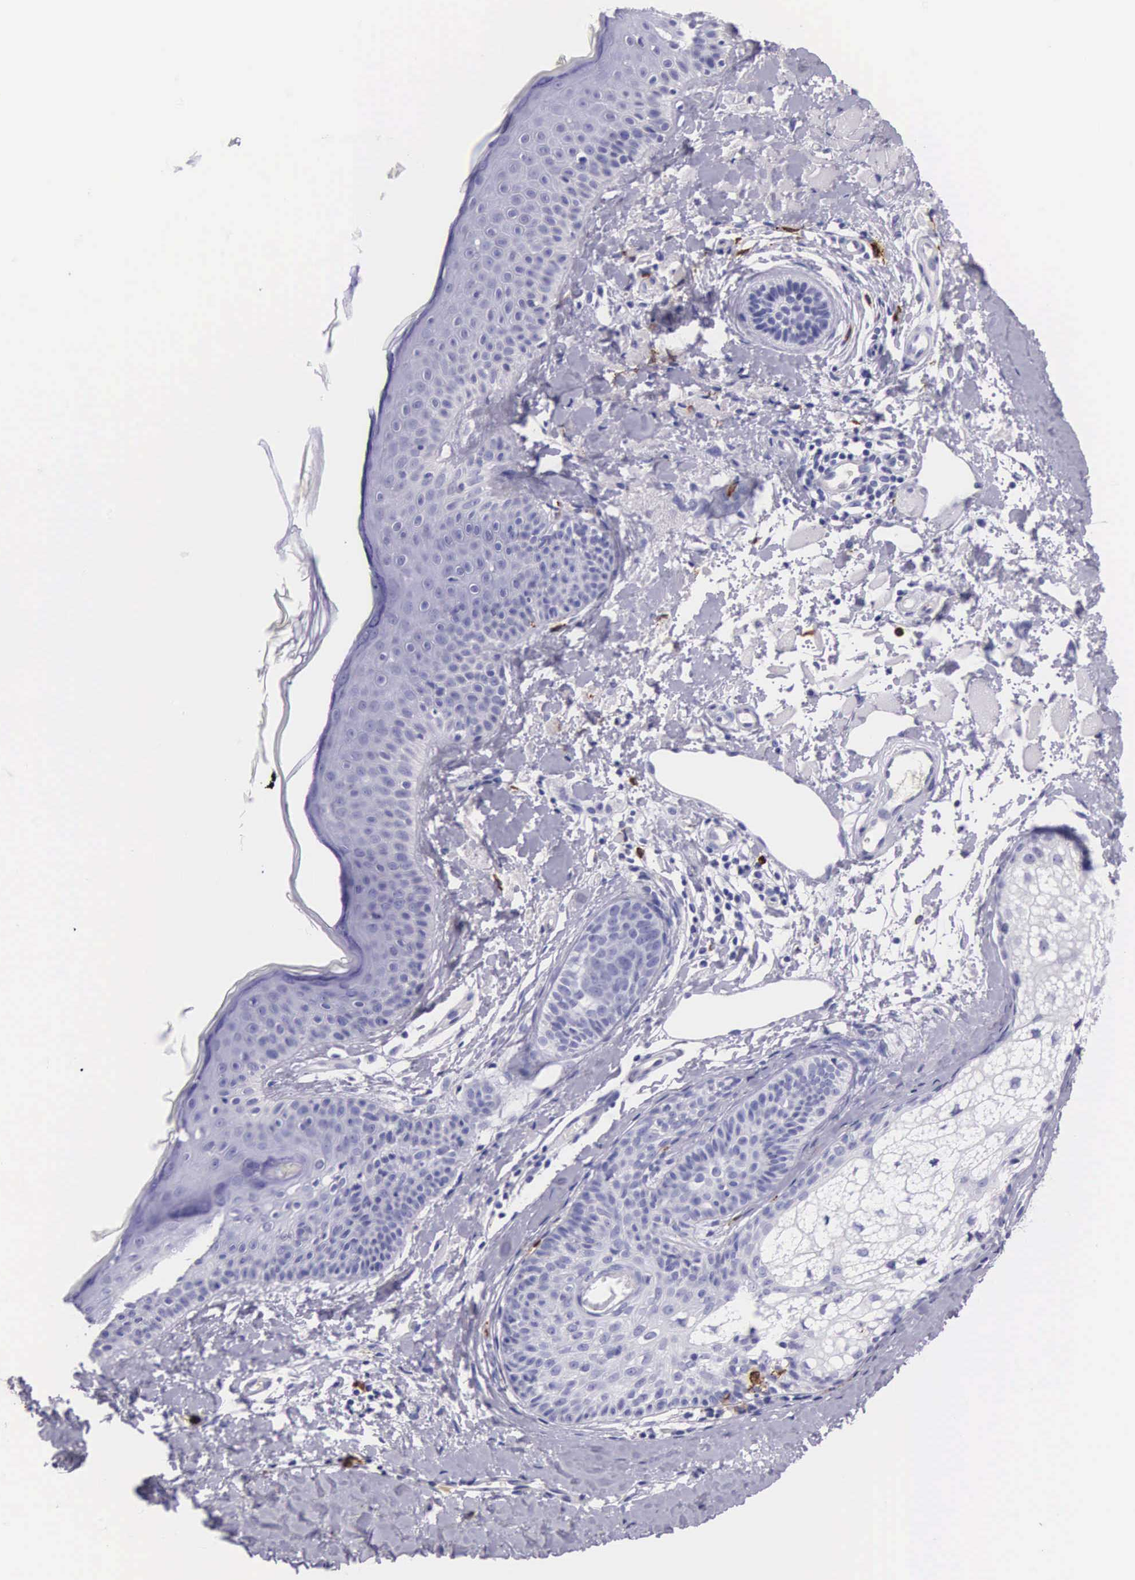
{"staining": {"intensity": "negative", "quantity": "none", "location": "none"}, "tissue": "skin", "cell_type": "Fibroblasts", "image_type": "normal", "snomed": [{"axis": "morphology", "description": "Normal tissue, NOS"}, {"axis": "topography", "description": "Skin"}], "caption": "Immunohistochemical staining of normal human skin exhibits no significant expression in fibroblasts. (DAB (3,3'-diaminobenzidine) IHC visualized using brightfield microscopy, high magnification).", "gene": "FCN1", "patient": {"sex": "male", "age": 86}}